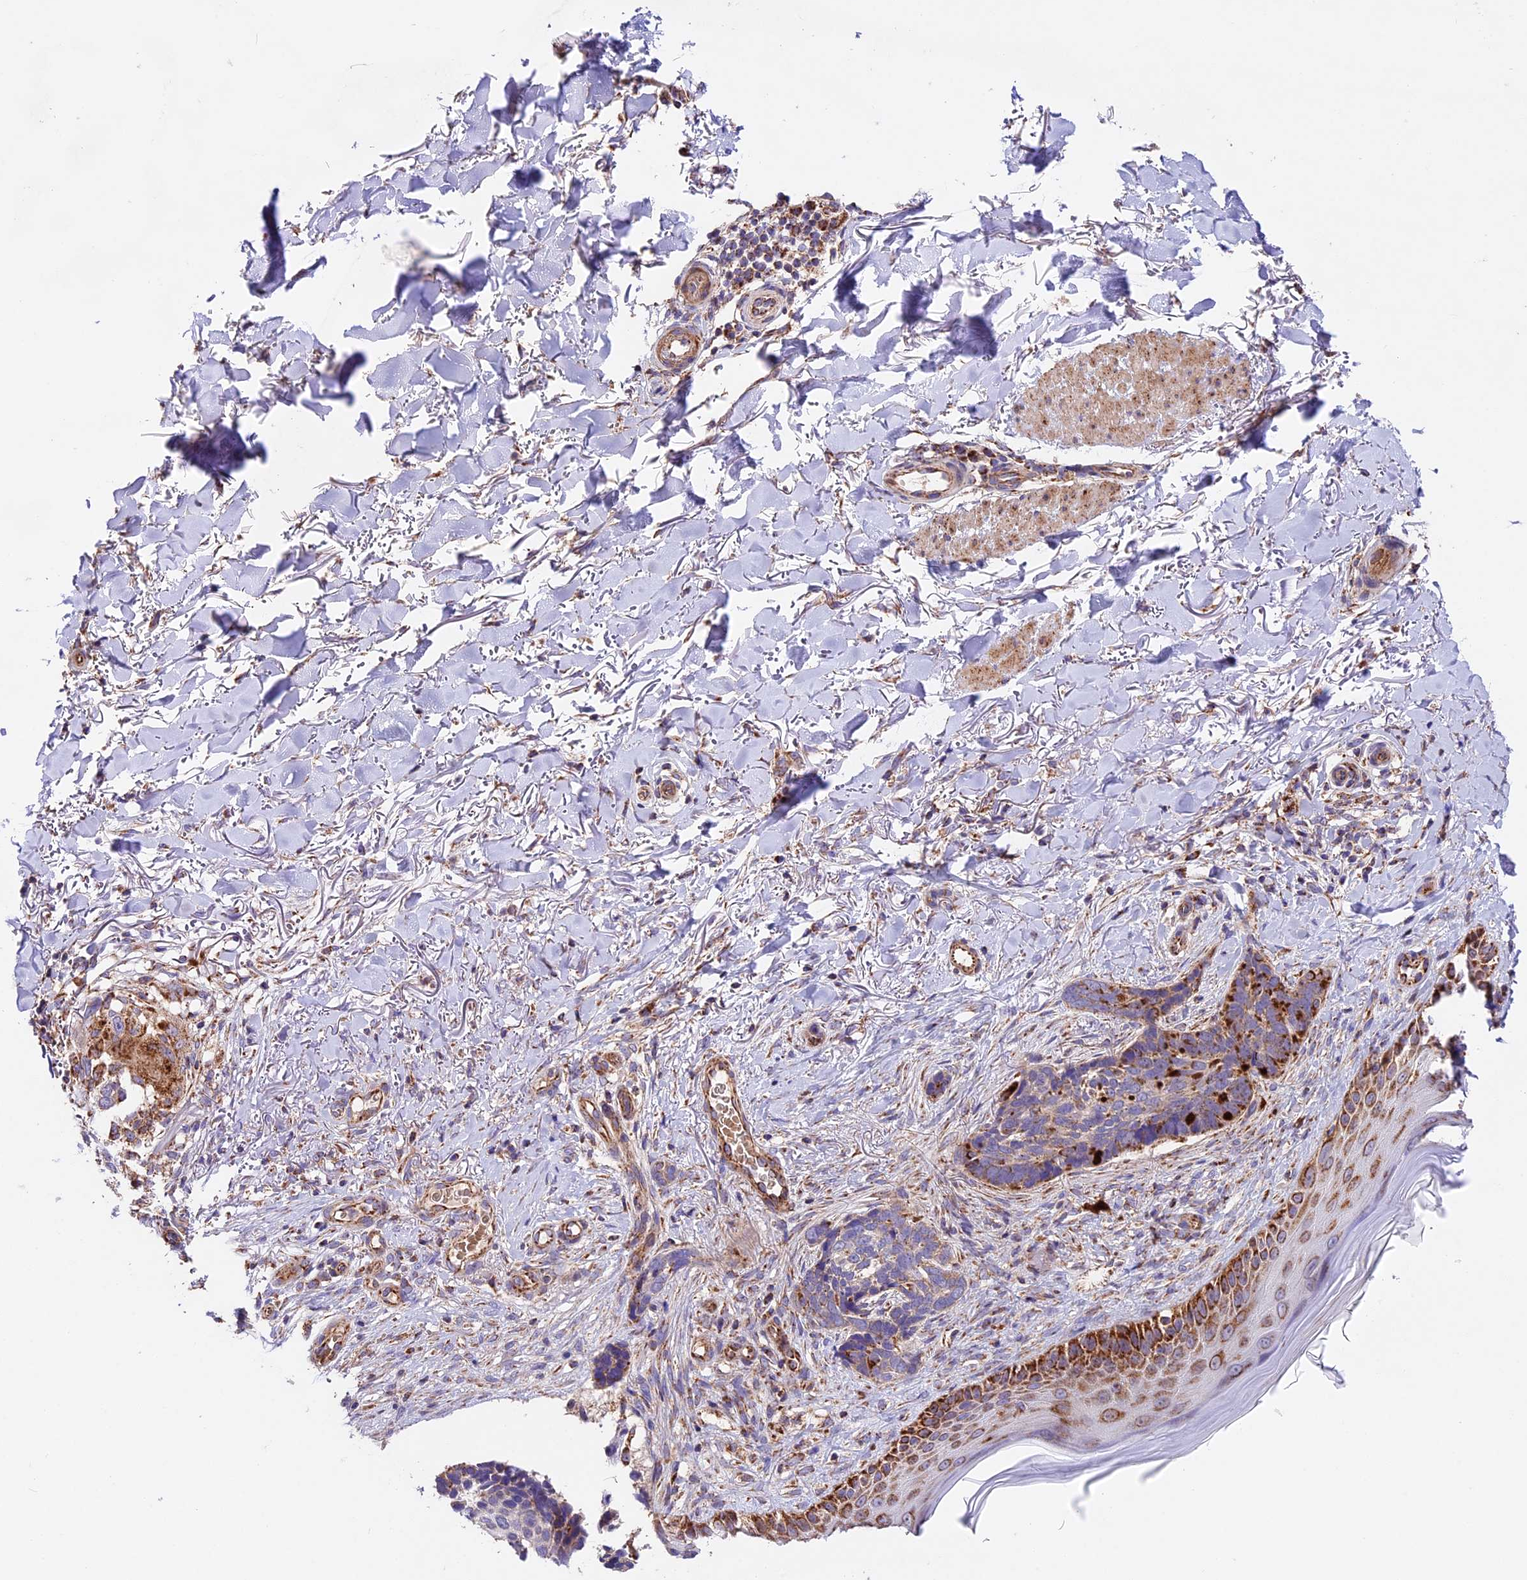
{"staining": {"intensity": "strong", "quantity": "<25%", "location": "cytoplasmic/membranous"}, "tissue": "skin cancer", "cell_type": "Tumor cells", "image_type": "cancer", "snomed": [{"axis": "morphology", "description": "Normal tissue, NOS"}, {"axis": "morphology", "description": "Basal cell carcinoma"}, {"axis": "topography", "description": "Skin"}], "caption": "Skin cancer (basal cell carcinoma) tissue displays strong cytoplasmic/membranous positivity in approximately <25% of tumor cells", "gene": "NDUFA8", "patient": {"sex": "female", "age": 67}}